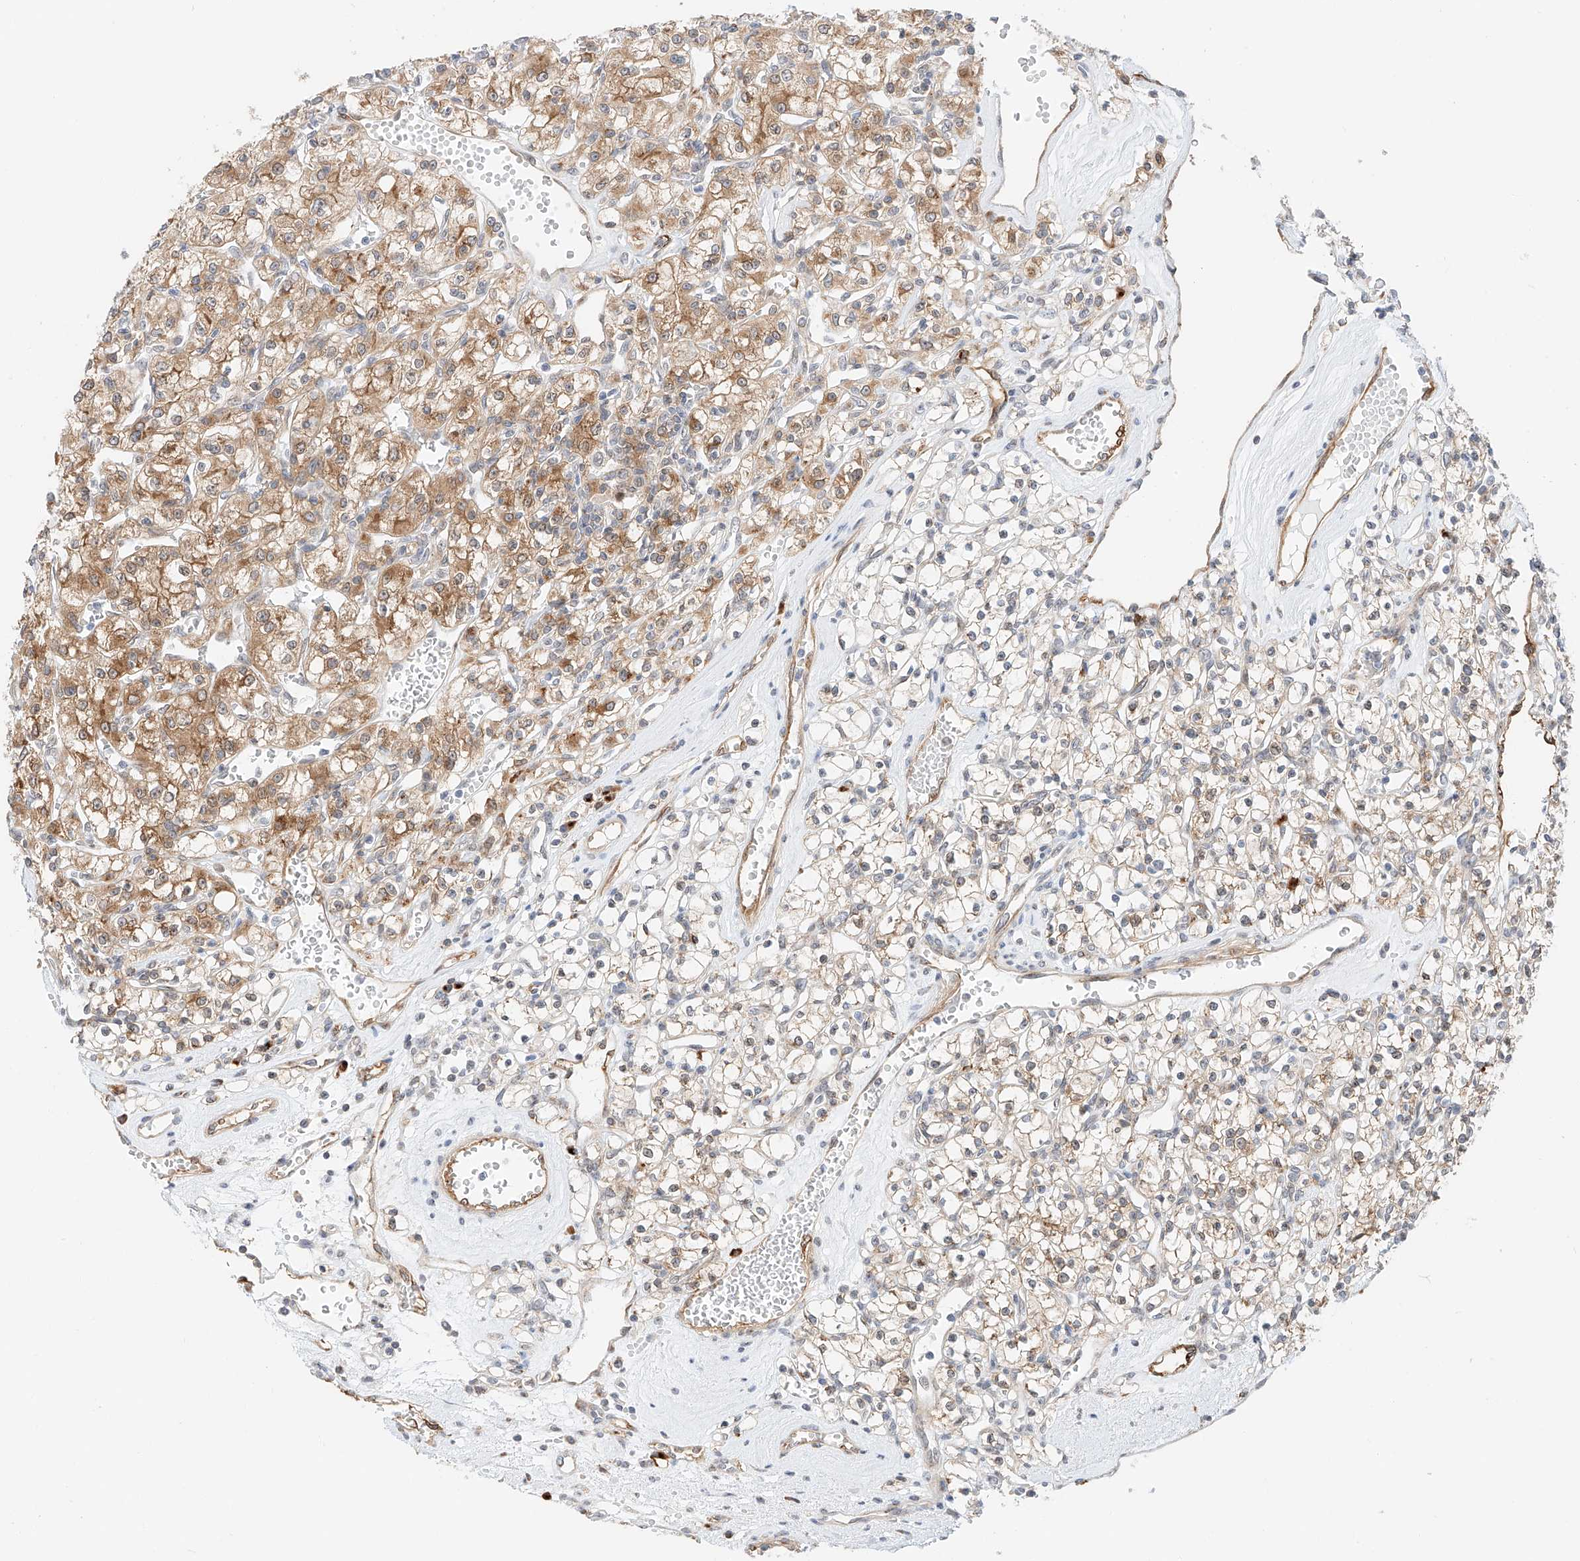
{"staining": {"intensity": "moderate", "quantity": "25%-75%", "location": "cytoplasmic/membranous"}, "tissue": "renal cancer", "cell_type": "Tumor cells", "image_type": "cancer", "snomed": [{"axis": "morphology", "description": "Adenocarcinoma, NOS"}, {"axis": "topography", "description": "Kidney"}], "caption": "Renal cancer (adenocarcinoma) stained with a brown dye exhibits moderate cytoplasmic/membranous positive expression in approximately 25%-75% of tumor cells.", "gene": "CARMIL1", "patient": {"sex": "female", "age": 59}}